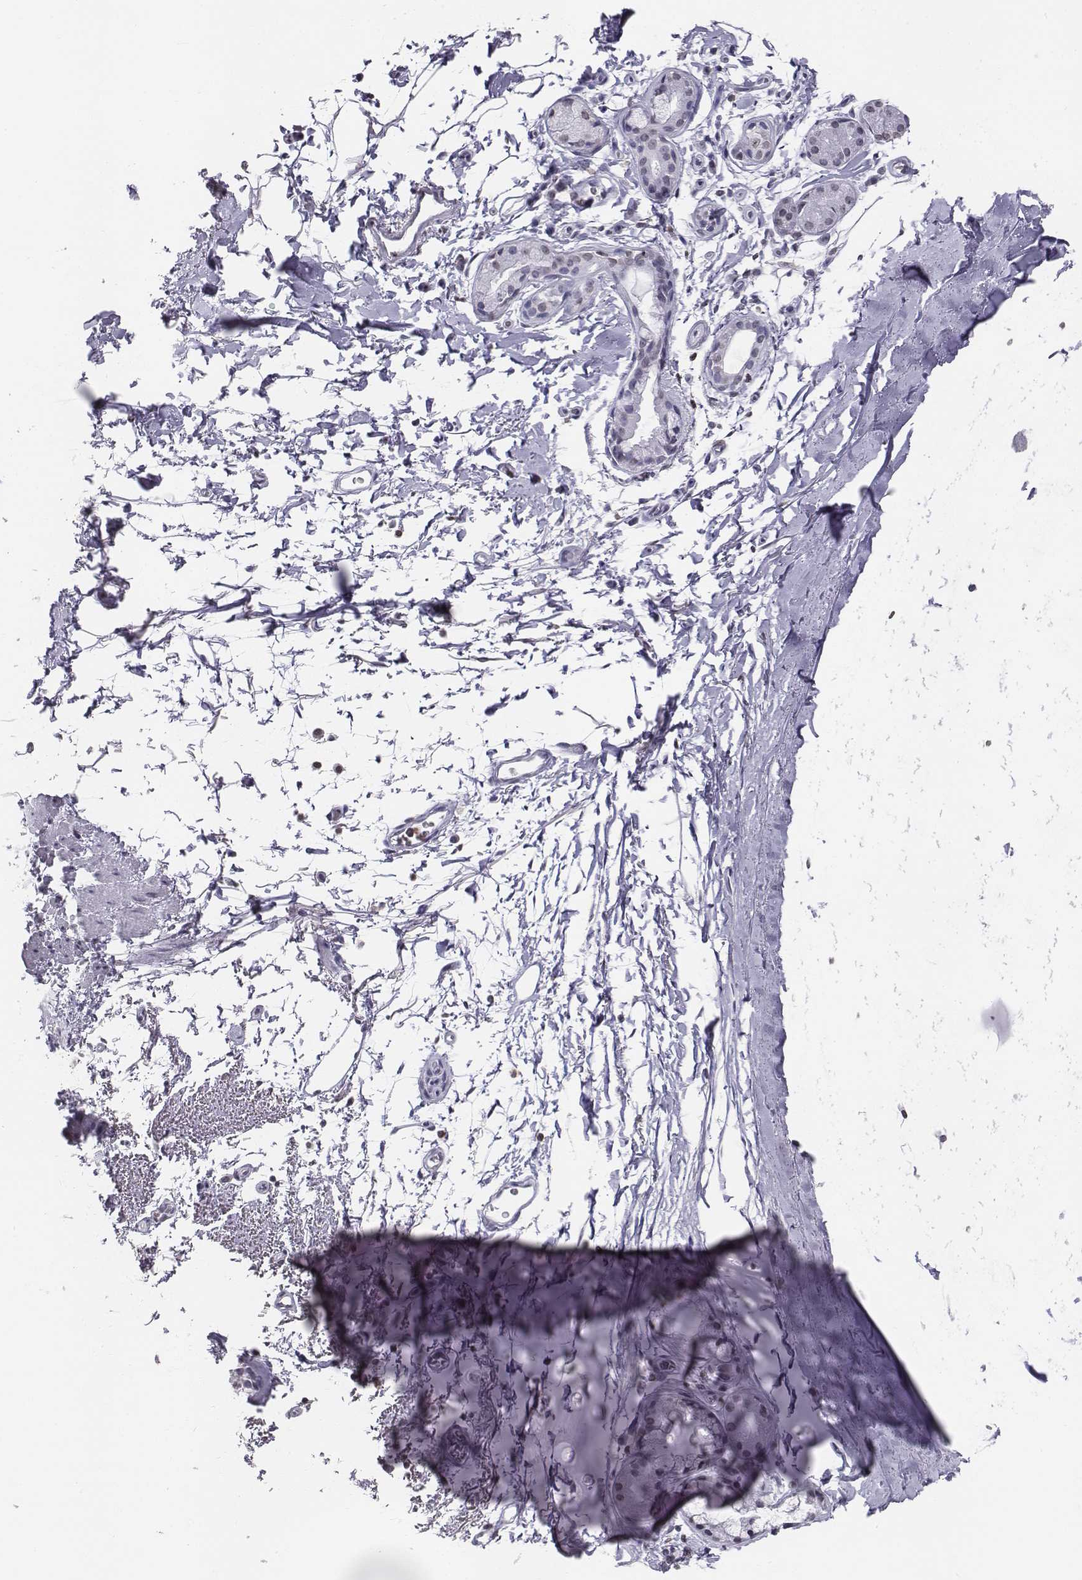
{"staining": {"intensity": "negative", "quantity": "none", "location": "none"}, "tissue": "soft tissue", "cell_type": "Chondrocytes", "image_type": "normal", "snomed": [{"axis": "morphology", "description": "Normal tissue, NOS"}, {"axis": "topography", "description": "Lymph node"}, {"axis": "topography", "description": "Bronchus"}], "caption": "Image shows no significant protein expression in chondrocytes of normal soft tissue. The staining is performed using DAB (3,3'-diaminobenzidine) brown chromogen with nuclei counter-stained in using hematoxylin.", "gene": "BARHL1", "patient": {"sex": "female", "age": 70}}